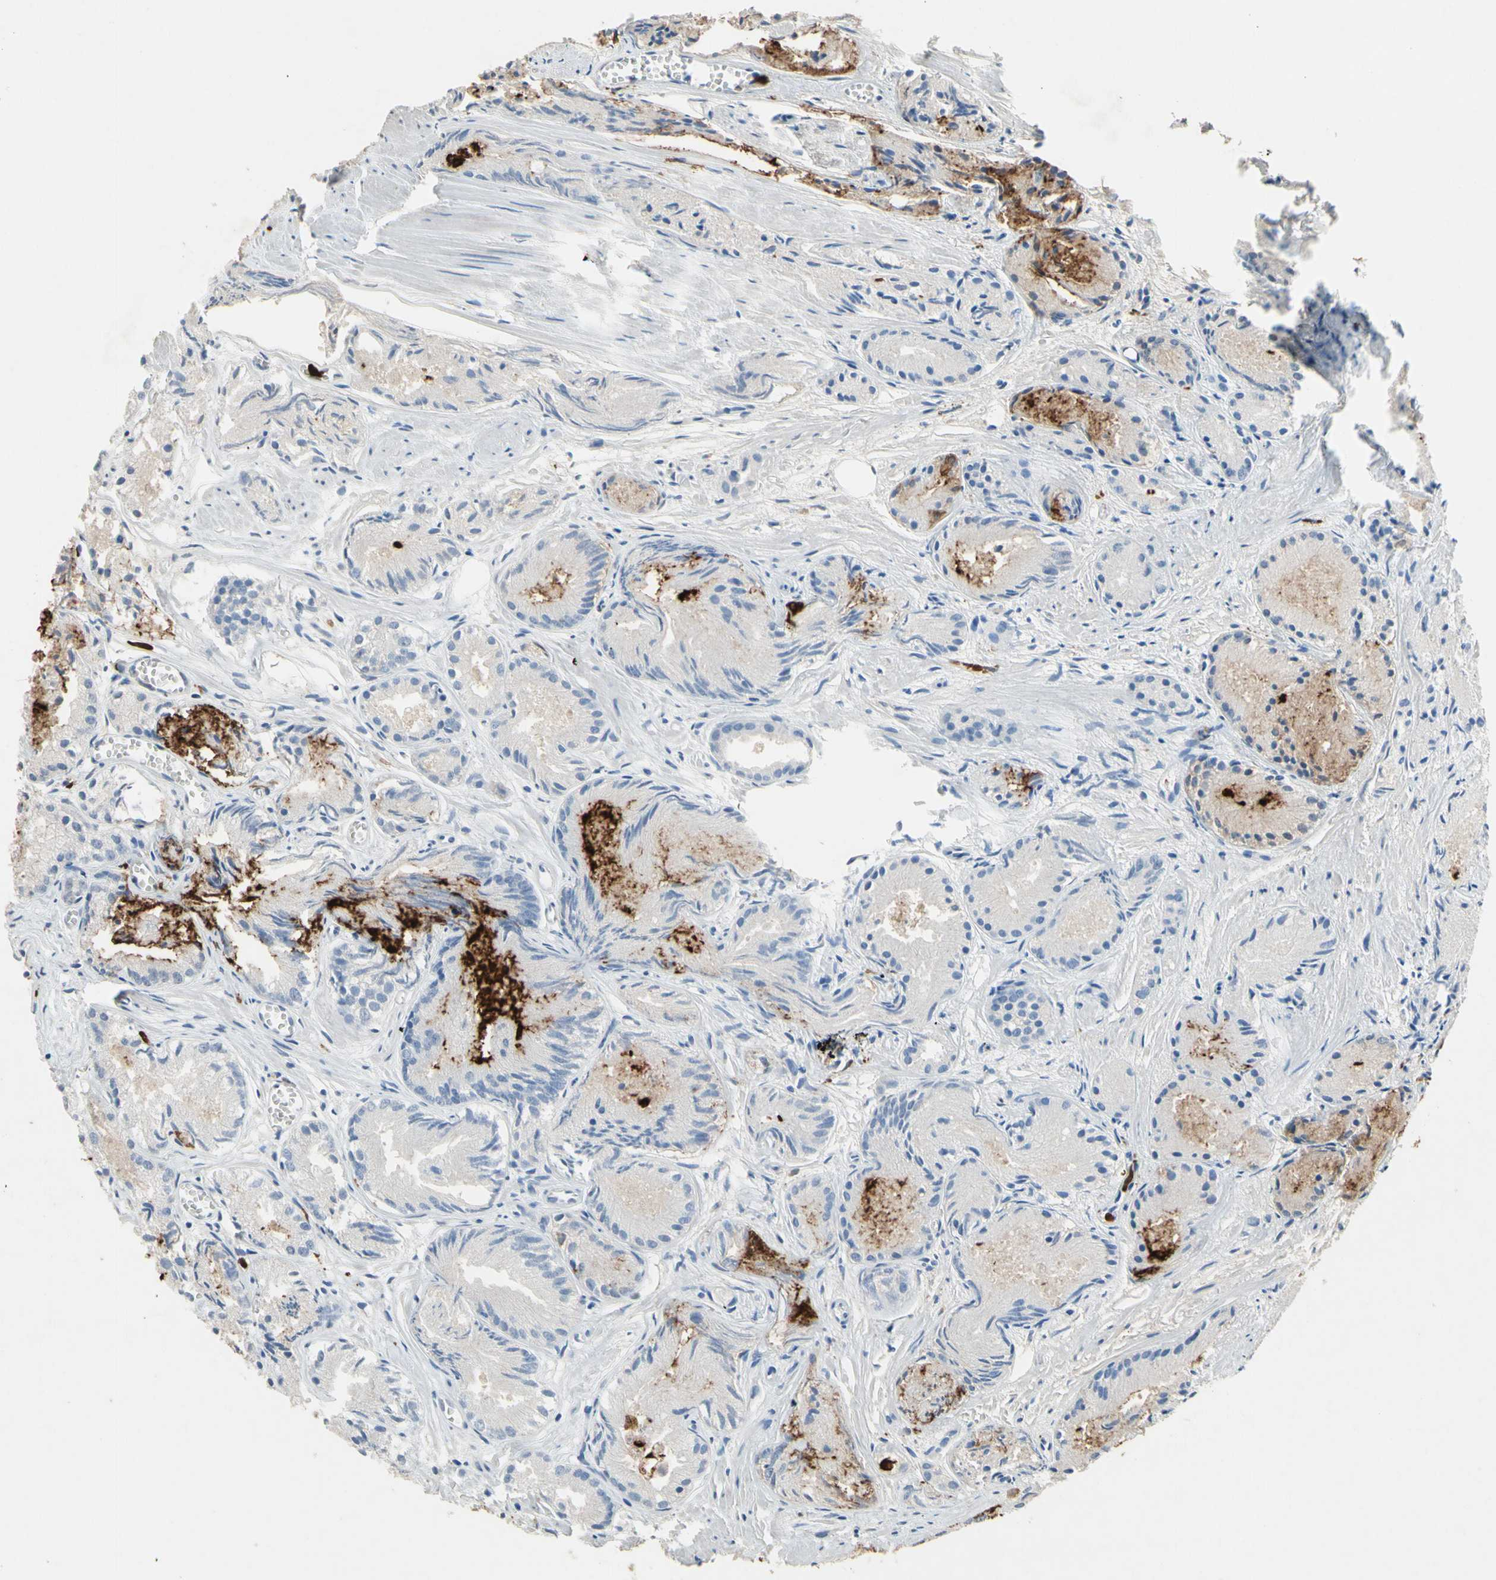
{"staining": {"intensity": "negative", "quantity": "none", "location": "none"}, "tissue": "prostate cancer", "cell_type": "Tumor cells", "image_type": "cancer", "snomed": [{"axis": "morphology", "description": "Adenocarcinoma, Low grade"}, {"axis": "topography", "description": "Prostate"}], "caption": "There is no significant expression in tumor cells of prostate low-grade adenocarcinoma. (DAB (3,3'-diaminobenzidine) immunohistochemistry visualized using brightfield microscopy, high magnification).", "gene": "NFKBIZ", "patient": {"sex": "male", "age": 72}}